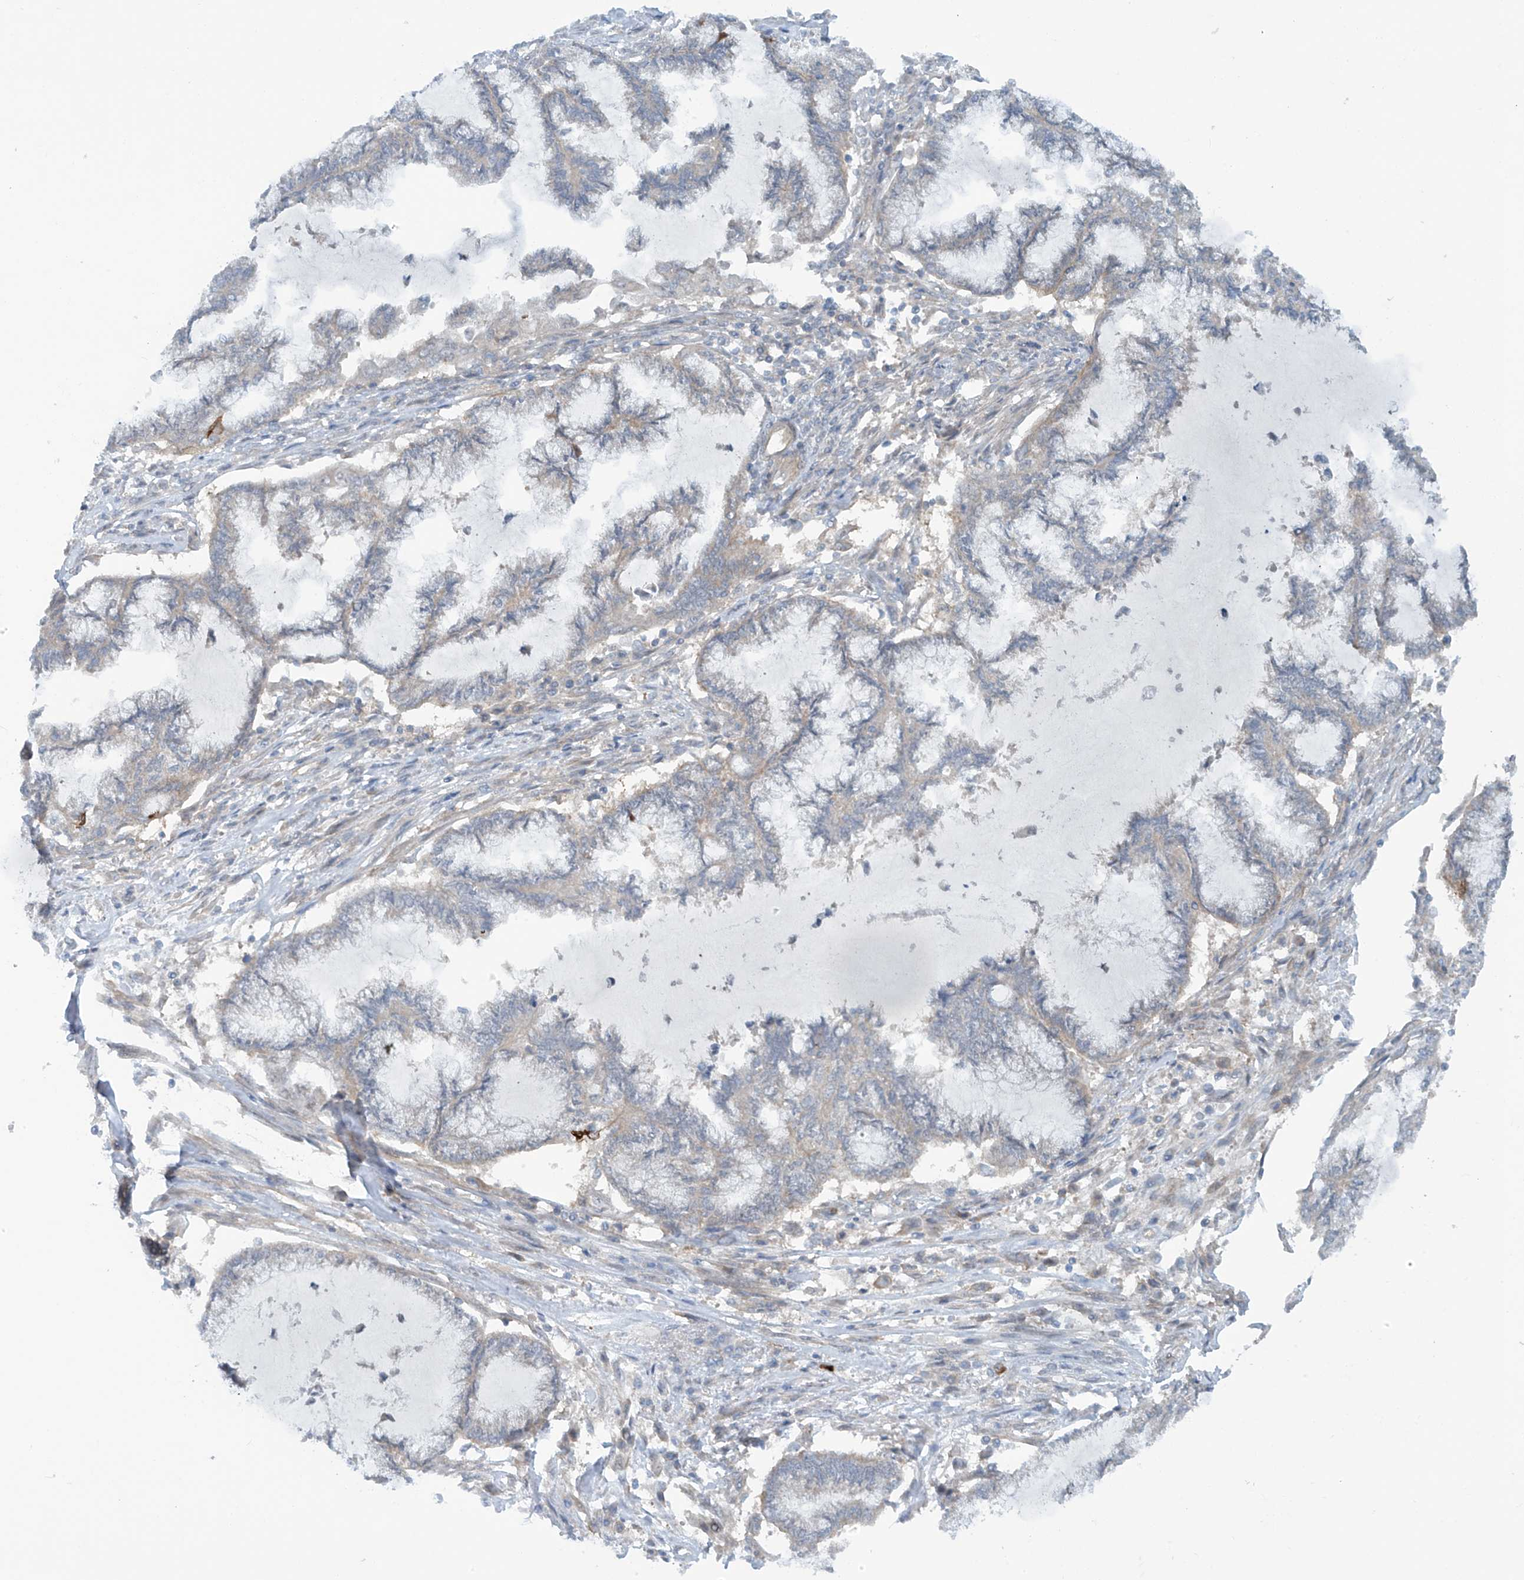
{"staining": {"intensity": "negative", "quantity": "none", "location": "none"}, "tissue": "endometrial cancer", "cell_type": "Tumor cells", "image_type": "cancer", "snomed": [{"axis": "morphology", "description": "Adenocarcinoma, NOS"}, {"axis": "topography", "description": "Endometrium"}], "caption": "DAB immunohistochemical staining of human endometrial adenocarcinoma exhibits no significant expression in tumor cells.", "gene": "FSD1L", "patient": {"sex": "female", "age": 86}}